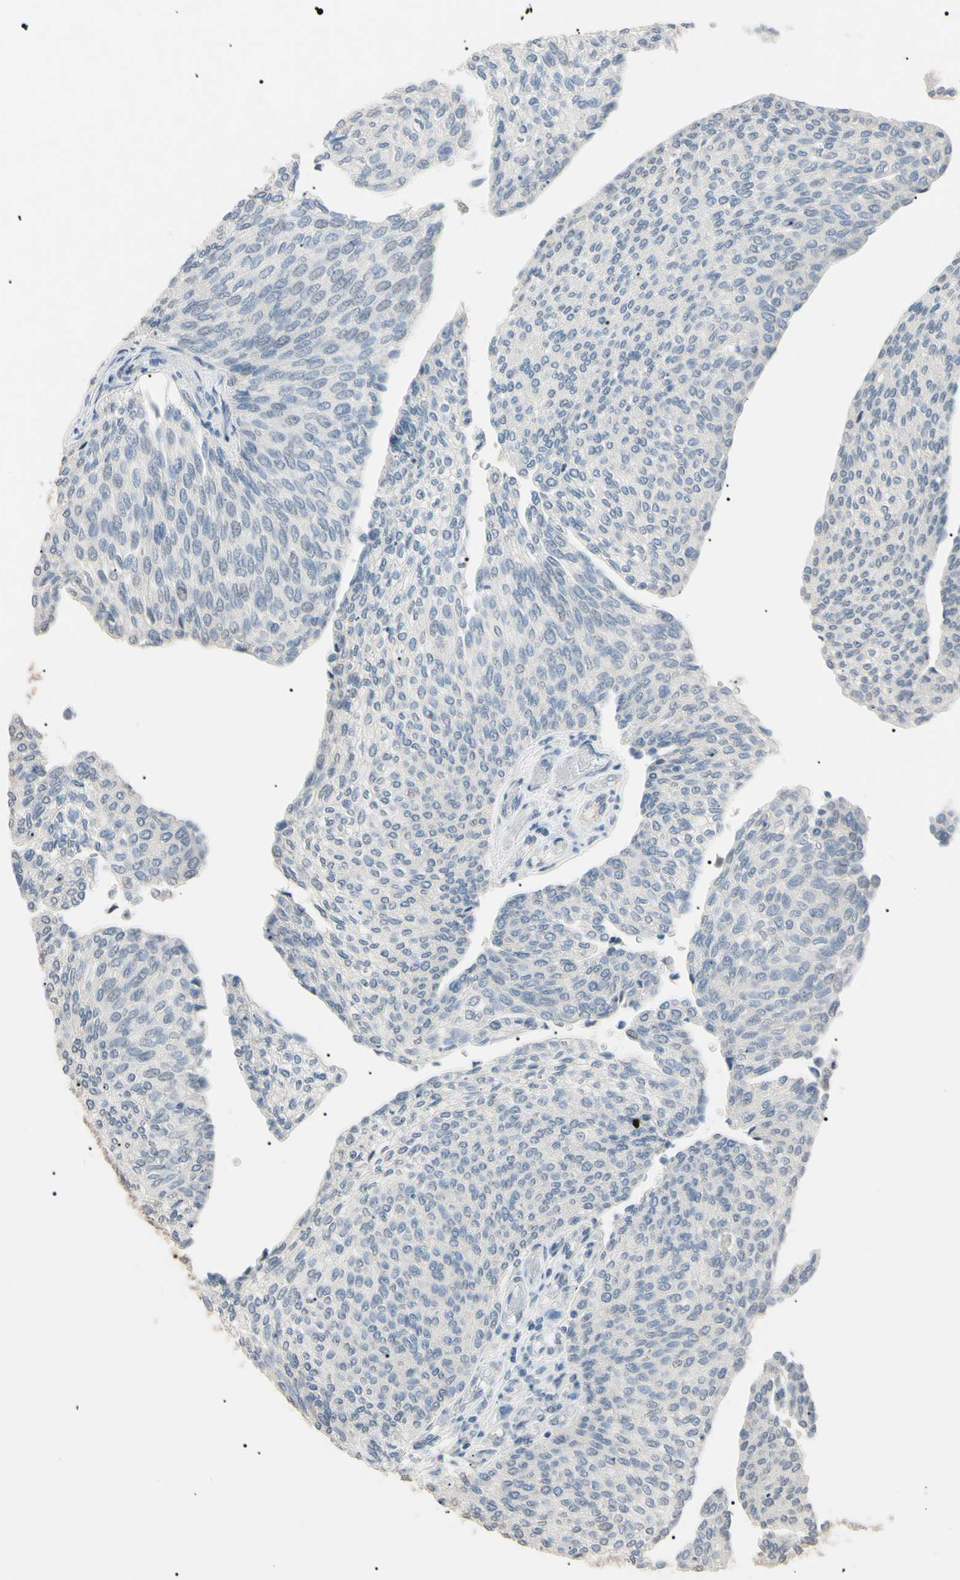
{"staining": {"intensity": "negative", "quantity": "none", "location": "none"}, "tissue": "urothelial cancer", "cell_type": "Tumor cells", "image_type": "cancer", "snomed": [{"axis": "morphology", "description": "Urothelial carcinoma, Low grade"}, {"axis": "topography", "description": "Urinary bladder"}], "caption": "Urothelial cancer was stained to show a protein in brown. There is no significant expression in tumor cells.", "gene": "CGB3", "patient": {"sex": "female", "age": 79}}